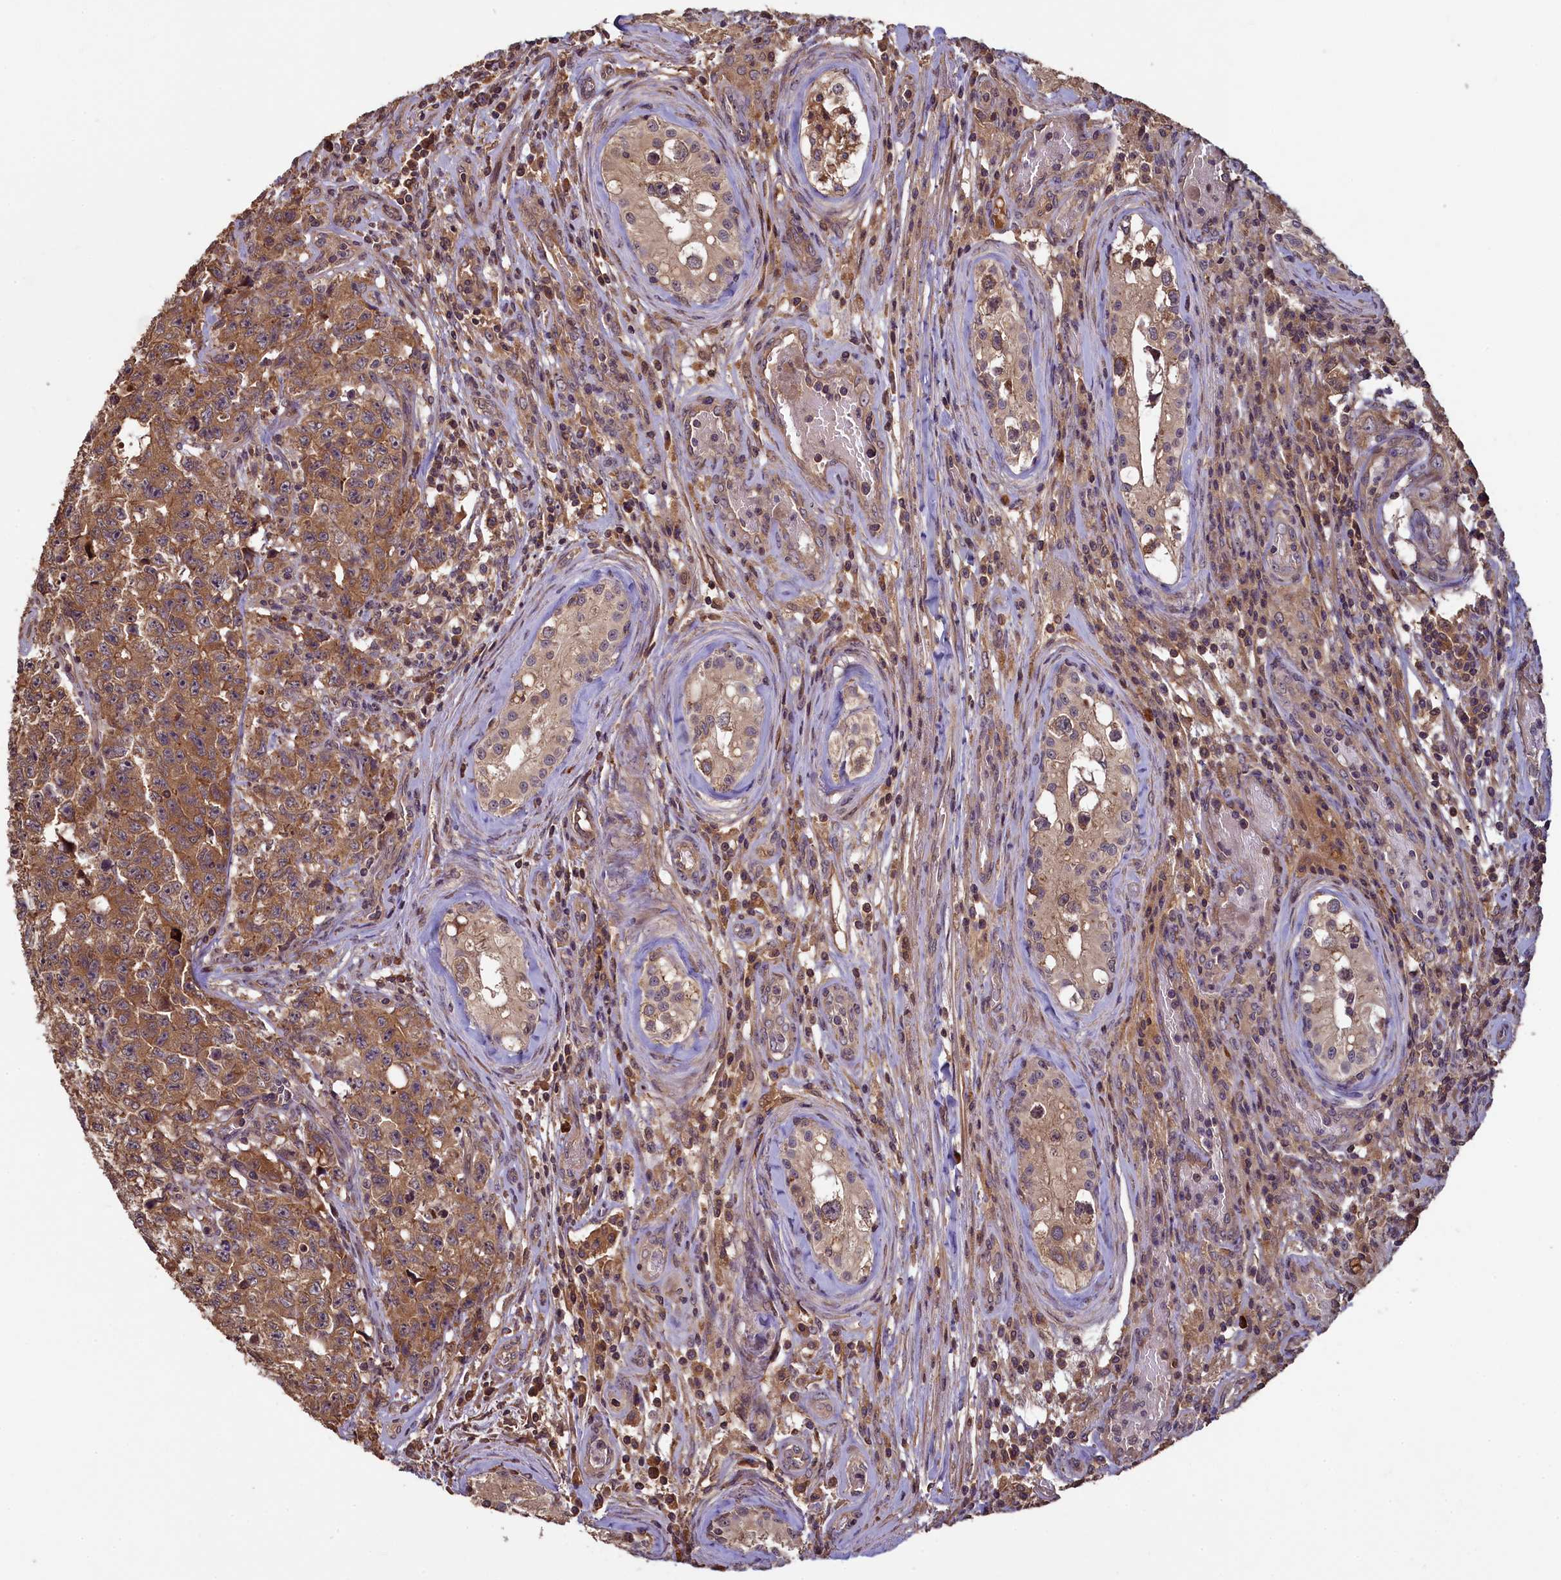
{"staining": {"intensity": "moderate", "quantity": ">75%", "location": "cytoplasmic/membranous"}, "tissue": "testis cancer", "cell_type": "Tumor cells", "image_type": "cancer", "snomed": [{"axis": "morphology", "description": "Carcinoma, Embryonal, NOS"}, {"axis": "topography", "description": "Testis"}], "caption": "Human embryonal carcinoma (testis) stained with a protein marker reveals moderate staining in tumor cells.", "gene": "NUDT6", "patient": {"sex": "male", "age": 28}}